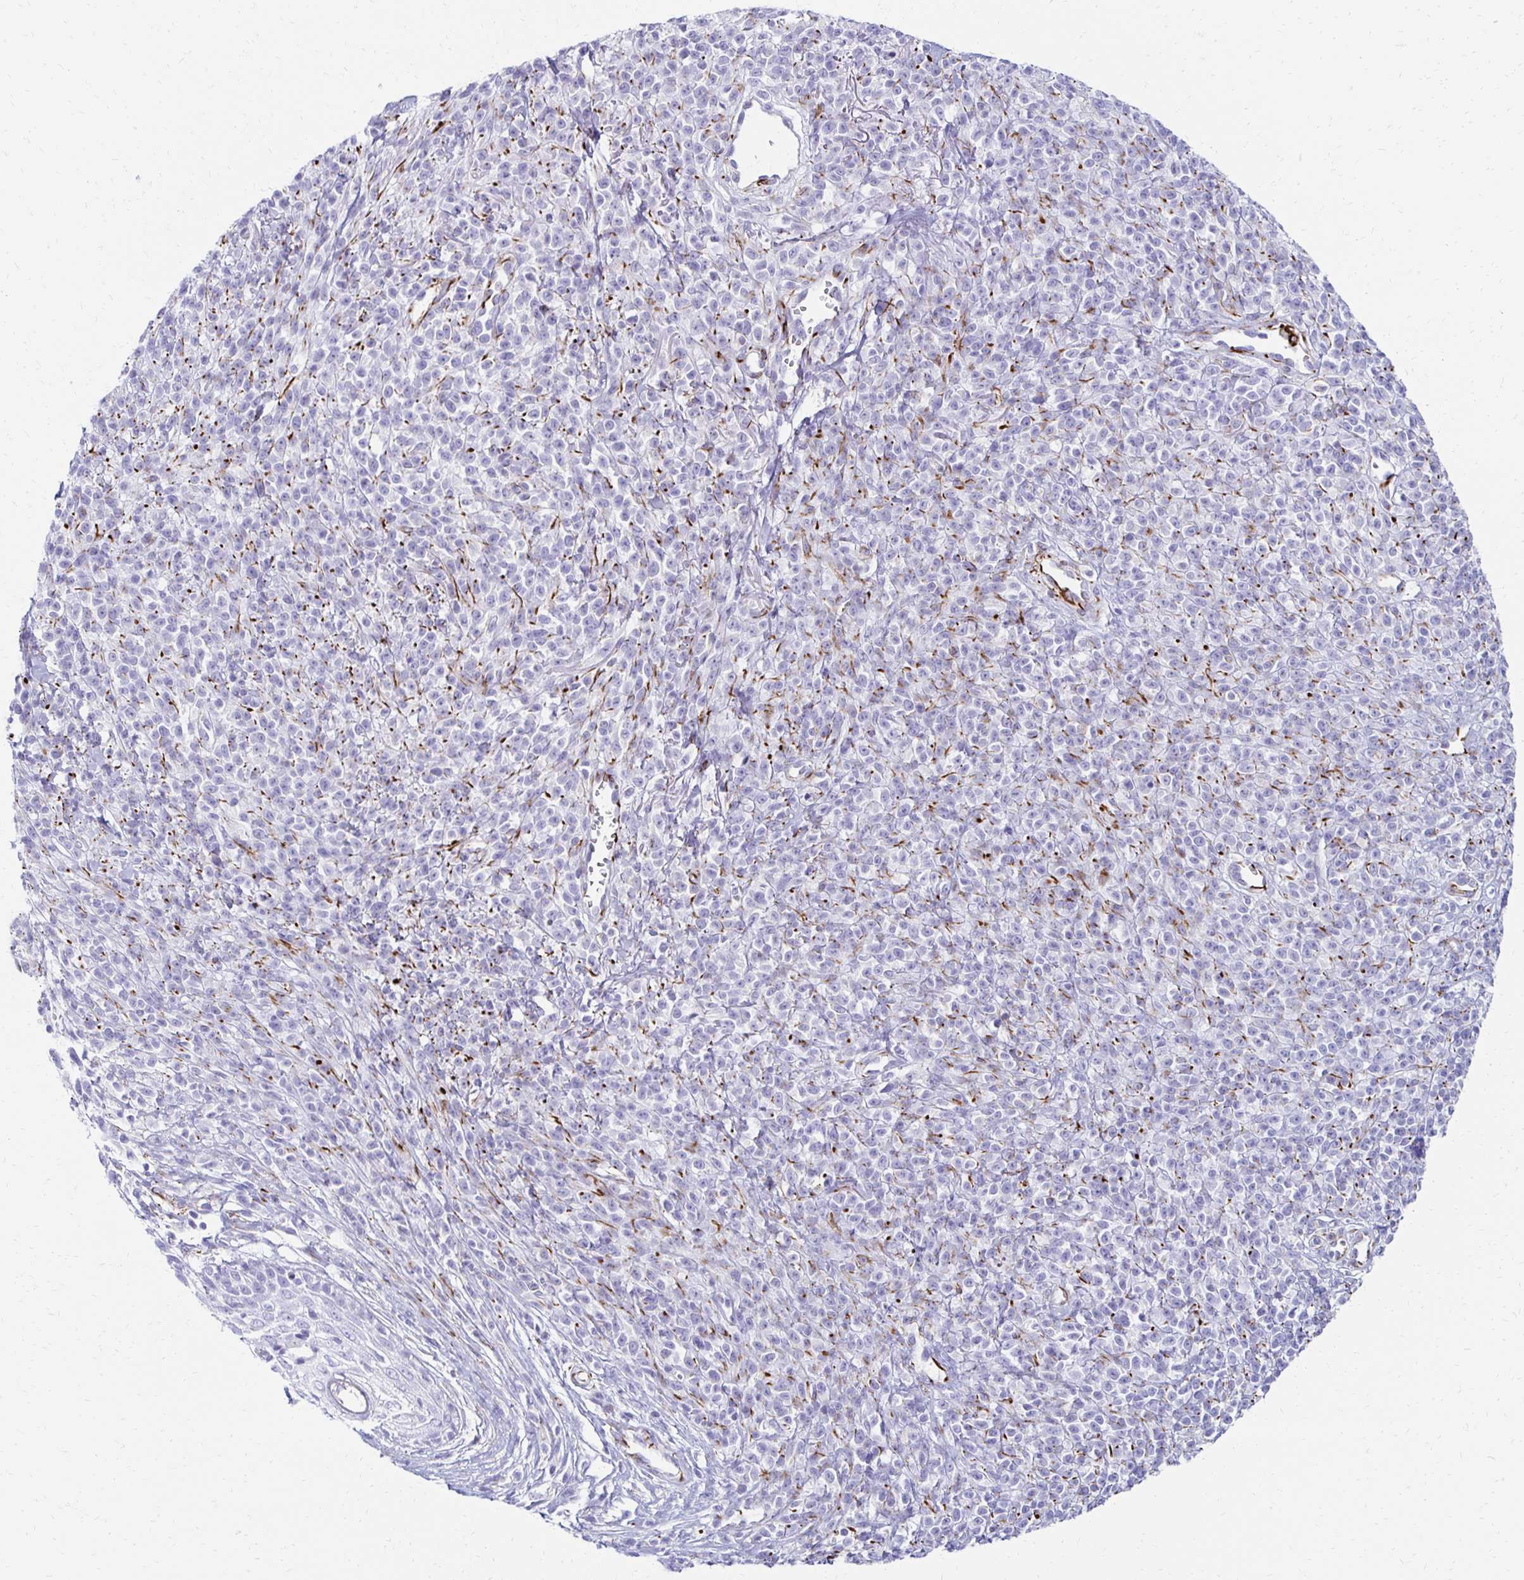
{"staining": {"intensity": "moderate", "quantity": "<25%", "location": "cytoplasmic/membranous"}, "tissue": "melanoma", "cell_type": "Tumor cells", "image_type": "cancer", "snomed": [{"axis": "morphology", "description": "Malignant melanoma, NOS"}, {"axis": "topography", "description": "Skin"}, {"axis": "topography", "description": "Skin of trunk"}], "caption": "Protein expression analysis of melanoma reveals moderate cytoplasmic/membranous positivity in approximately <25% of tumor cells.", "gene": "TMEM54", "patient": {"sex": "male", "age": 74}}